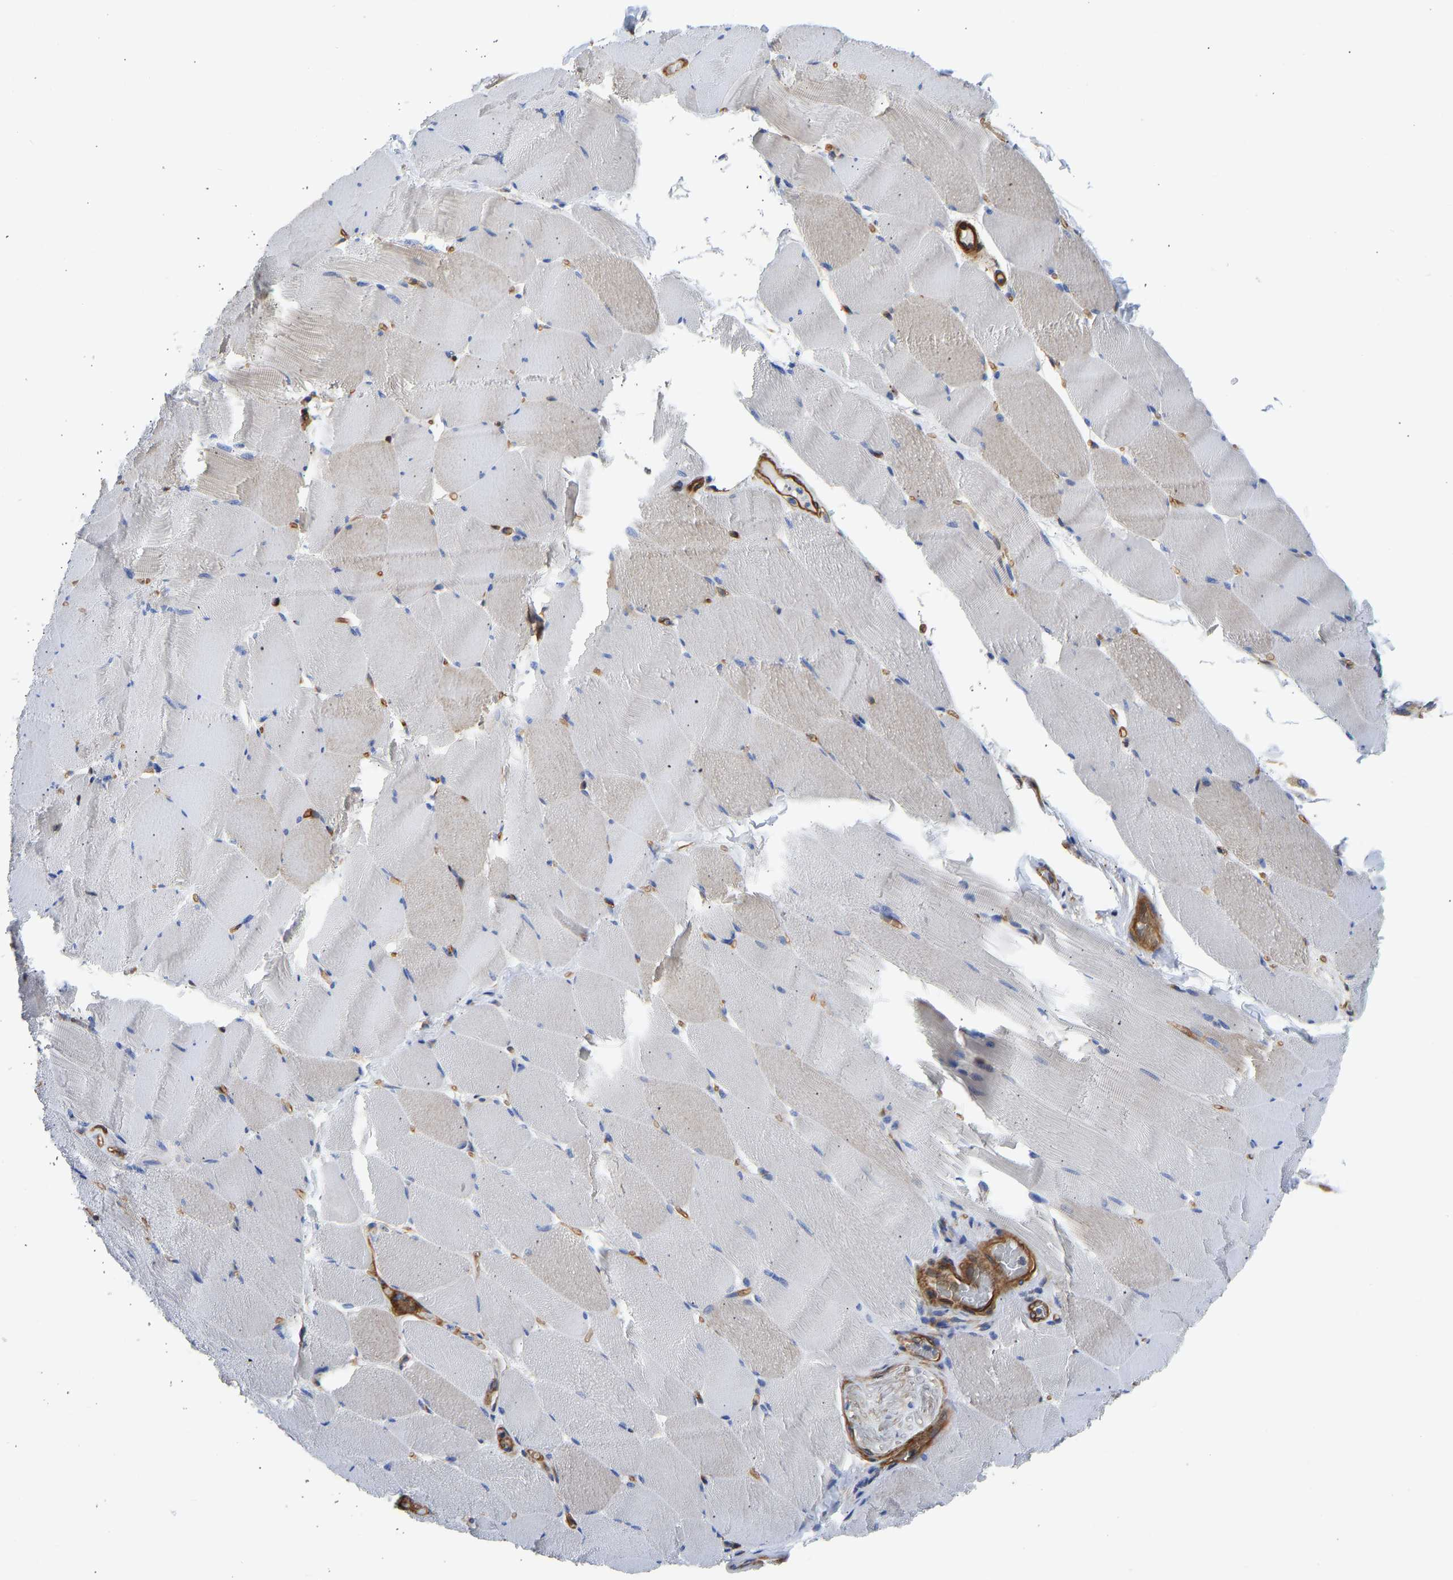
{"staining": {"intensity": "weak", "quantity": "<25%", "location": "cytoplasmic/membranous"}, "tissue": "skeletal muscle", "cell_type": "Myocytes", "image_type": "normal", "snomed": [{"axis": "morphology", "description": "Normal tissue, NOS"}, {"axis": "topography", "description": "Skeletal muscle"}], "caption": "This image is of benign skeletal muscle stained with IHC to label a protein in brown with the nuclei are counter-stained blue. There is no expression in myocytes. Brightfield microscopy of immunohistochemistry (IHC) stained with DAB (brown) and hematoxylin (blue), captured at high magnification.", "gene": "MYO1C", "patient": {"sex": "male", "age": 62}}